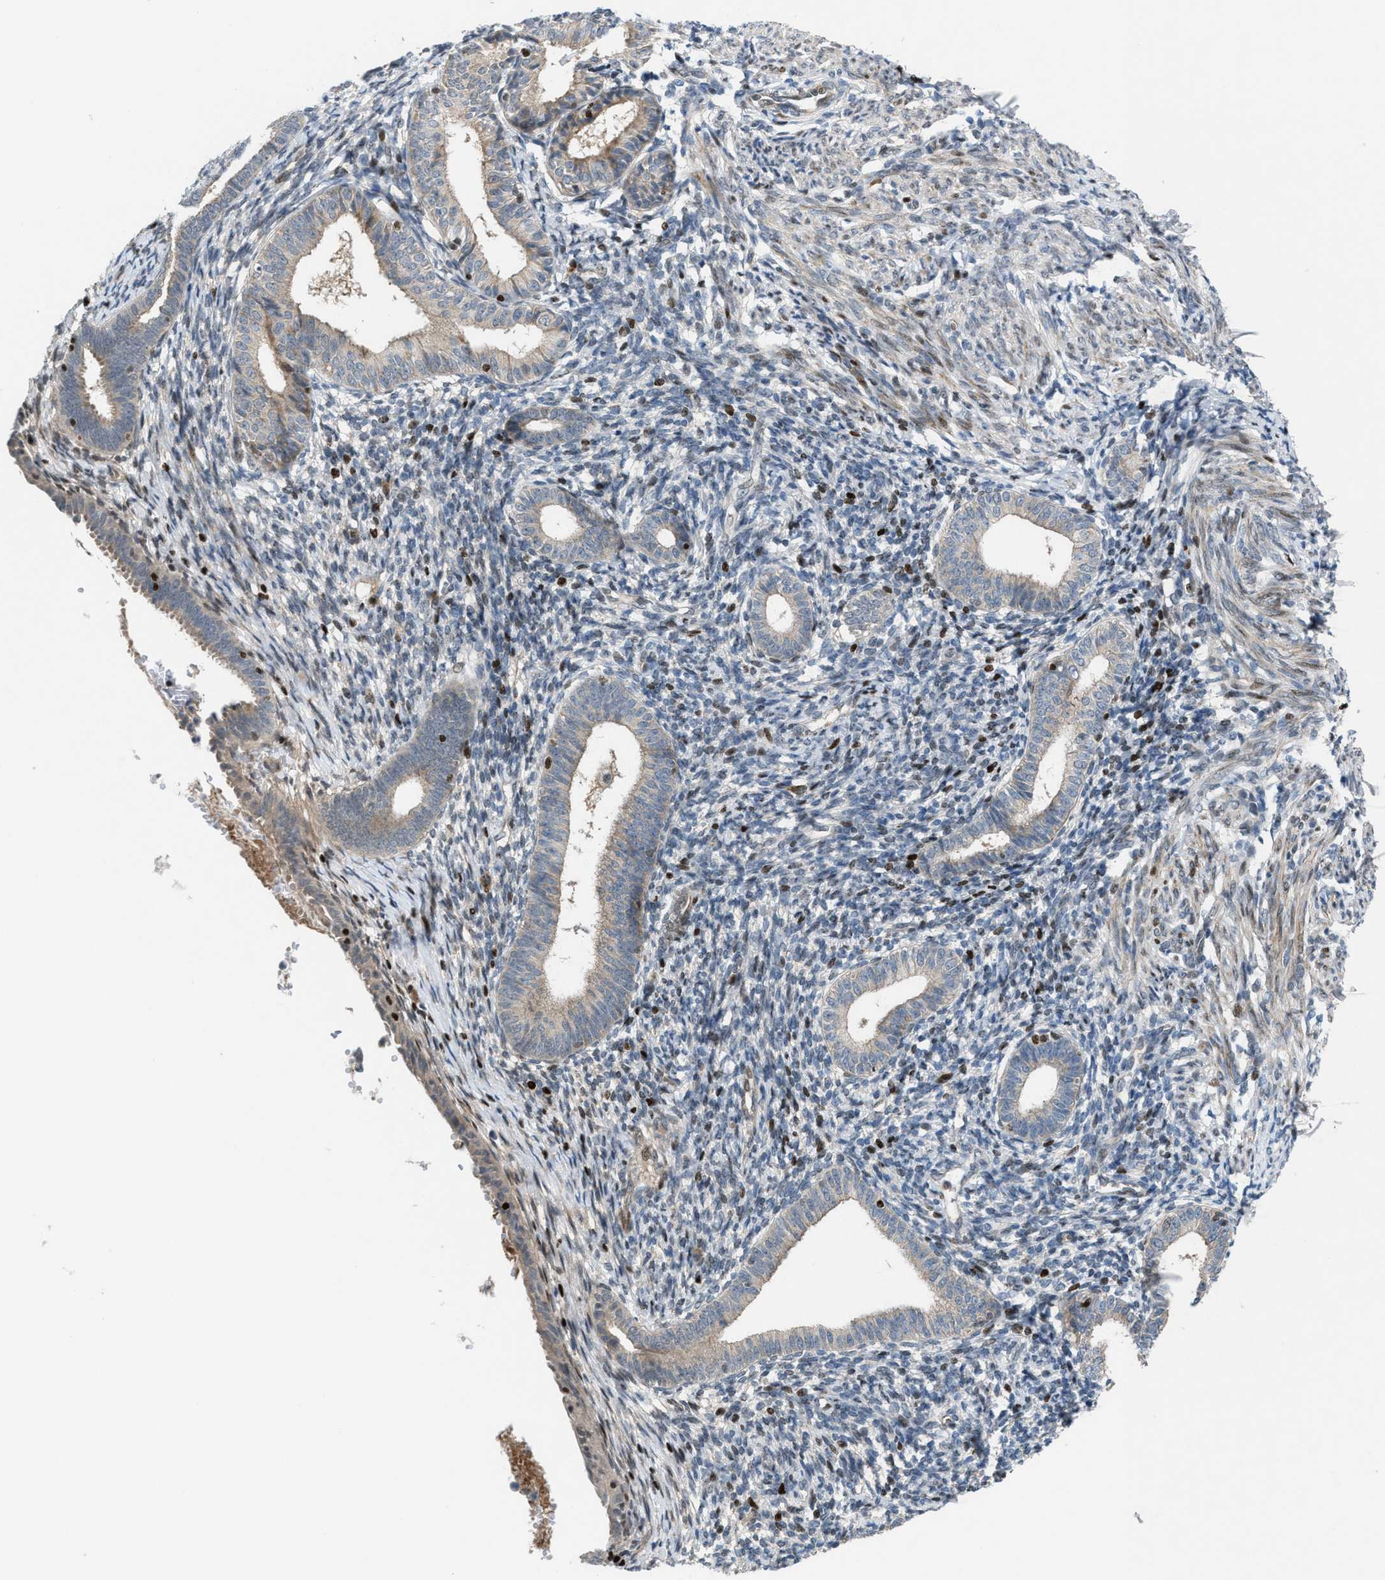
{"staining": {"intensity": "negative", "quantity": "none", "location": "none"}, "tissue": "endometrium", "cell_type": "Cells in endometrial stroma", "image_type": "normal", "snomed": [{"axis": "morphology", "description": "Normal tissue, NOS"}, {"axis": "morphology", "description": "Adenocarcinoma, NOS"}, {"axis": "topography", "description": "Endometrium"}], "caption": "High magnification brightfield microscopy of benign endometrium stained with DAB (3,3'-diaminobenzidine) (brown) and counterstained with hematoxylin (blue): cells in endometrial stroma show no significant expression. Nuclei are stained in blue.", "gene": "ZNF276", "patient": {"sex": "female", "age": 57}}